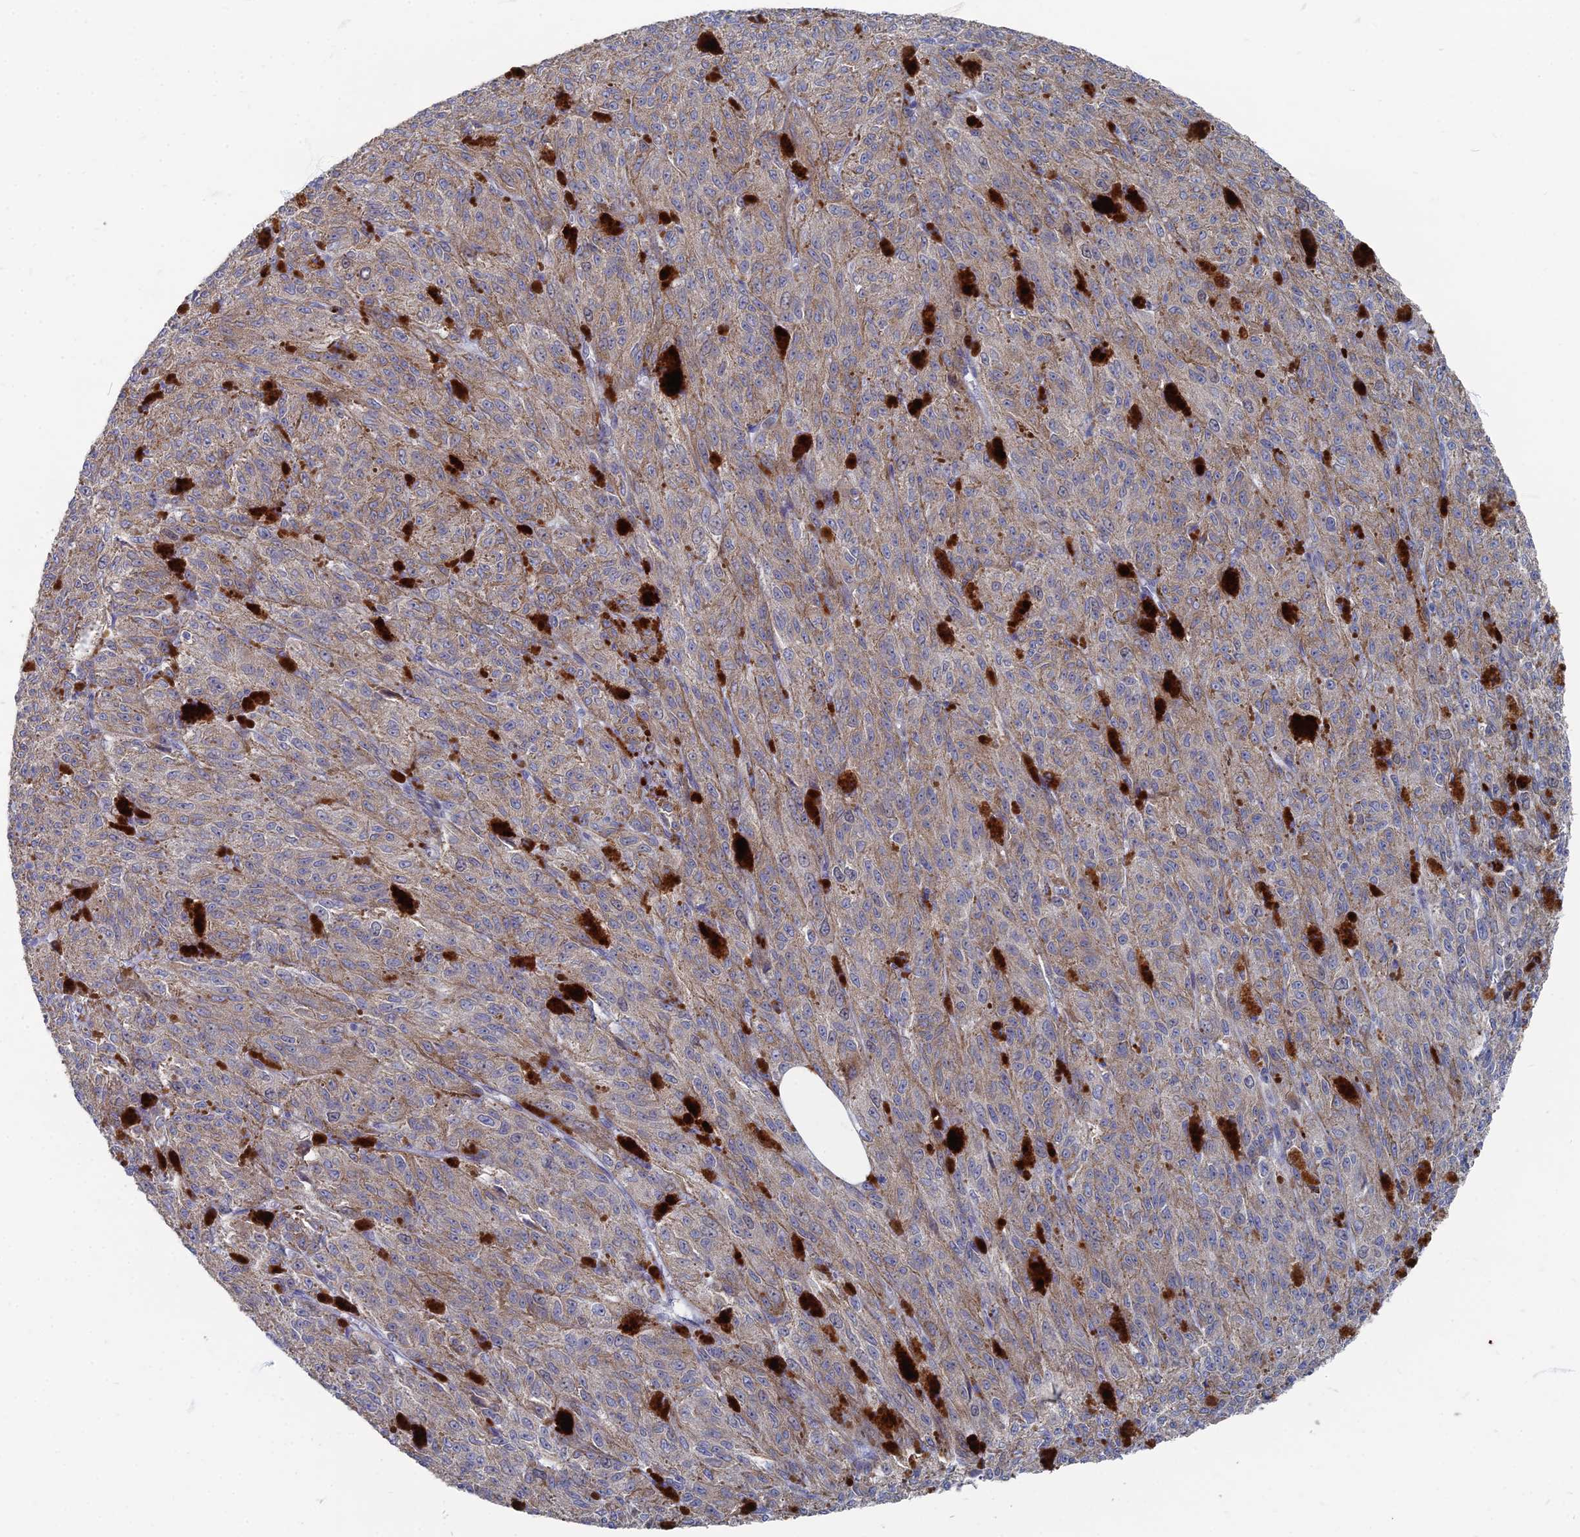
{"staining": {"intensity": "weak", "quantity": ">75%", "location": "cytoplasmic/membranous"}, "tissue": "melanoma", "cell_type": "Tumor cells", "image_type": "cancer", "snomed": [{"axis": "morphology", "description": "Malignant melanoma, NOS"}, {"axis": "topography", "description": "Skin"}], "caption": "A high-resolution micrograph shows immunohistochemistry (IHC) staining of melanoma, which demonstrates weak cytoplasmic/membranous expression in about >75% of tumor cells.", "gene": "TMEM128", "patient": {"sex": "female", "age": 52}}